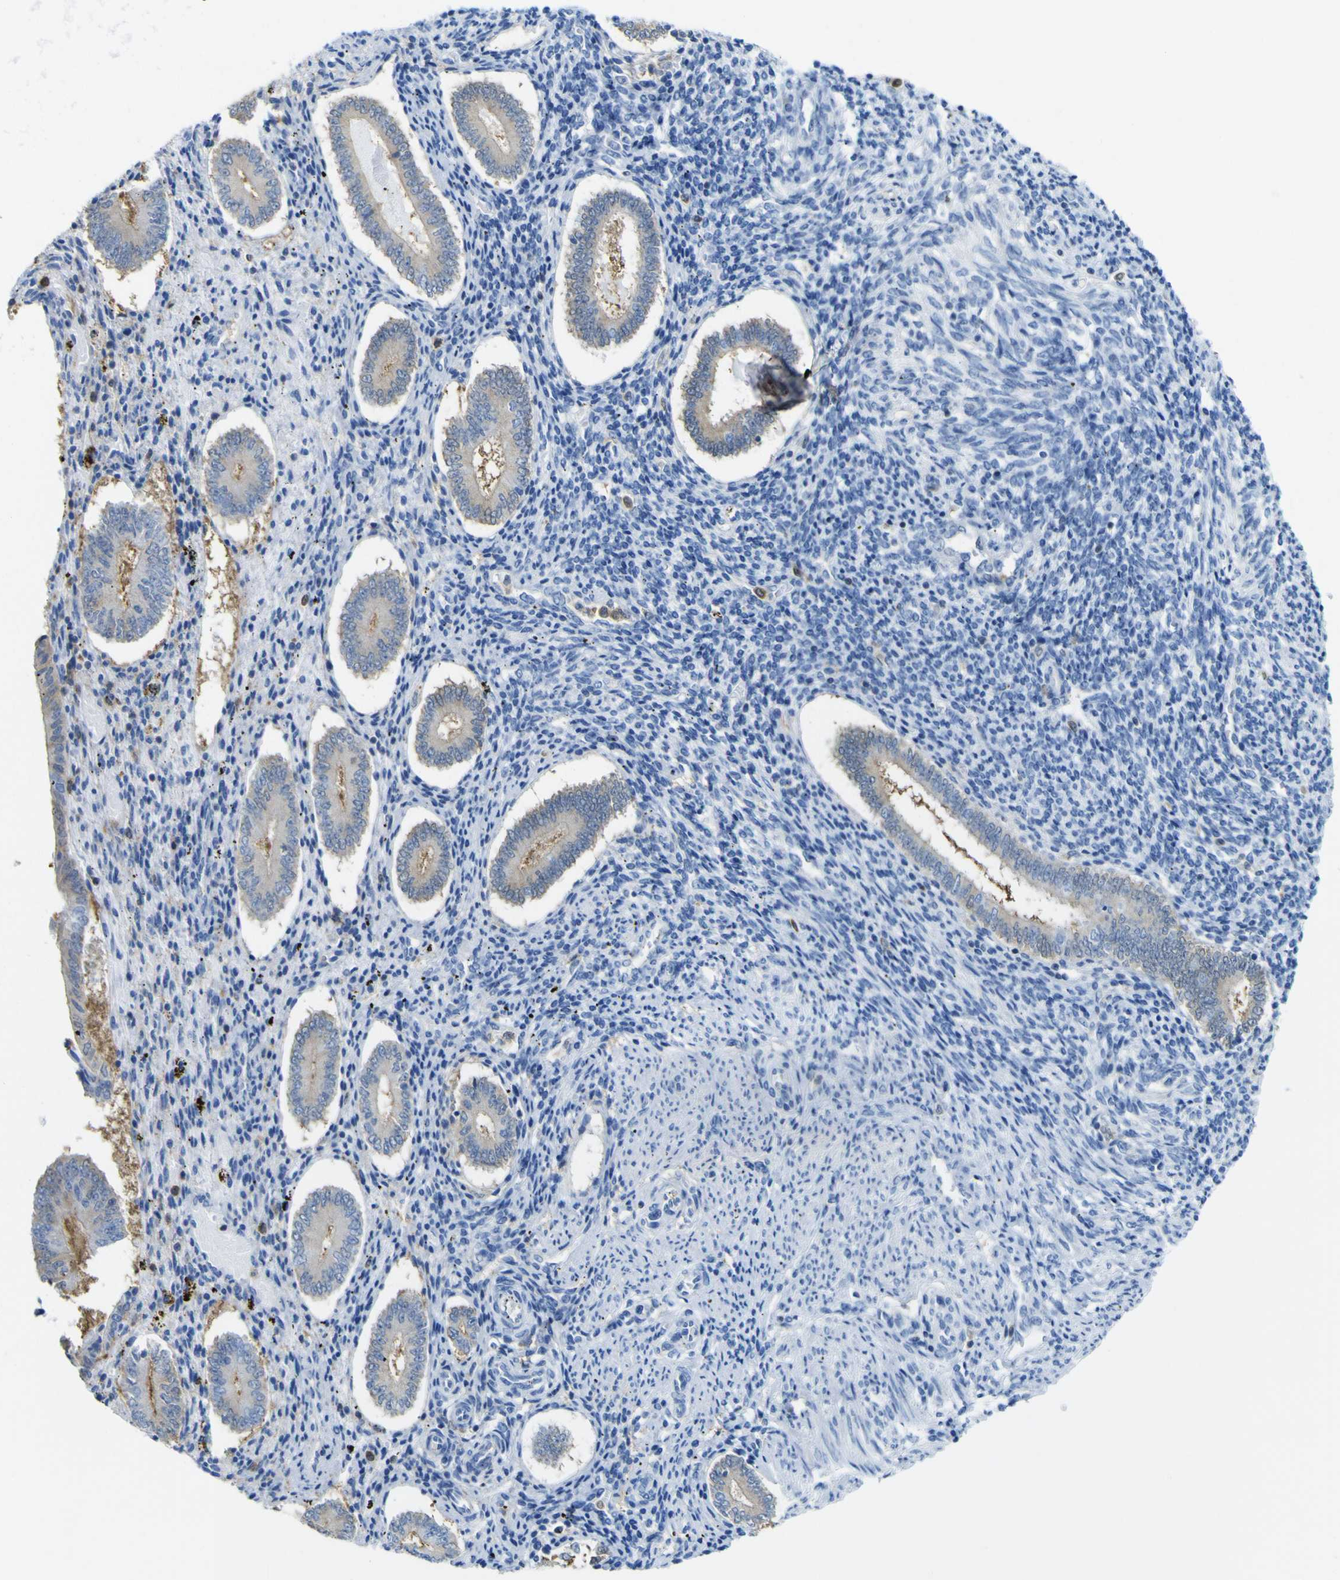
{"staining": {"intensity": "negative", "quantity": "none", "location": "none"}, "tissue": "endometrium", "cell_type": "Cells in endometrial stroma", "image_type": "normal", "snomed": [{"axis": "morphology", "description": "Normal tissue, NOS"}, {"axis": "topography", "description": "Endometrium"}], "caption": "Photomicrograph shows no significant protein positivity in cells in endometrial stroma of unremarkable endometrium. (DAB (3,3'-diaminobenzidine) IHC, high magnification).", "gene": "ABHD3", "patient": {"sex": "female", "age": 42}}